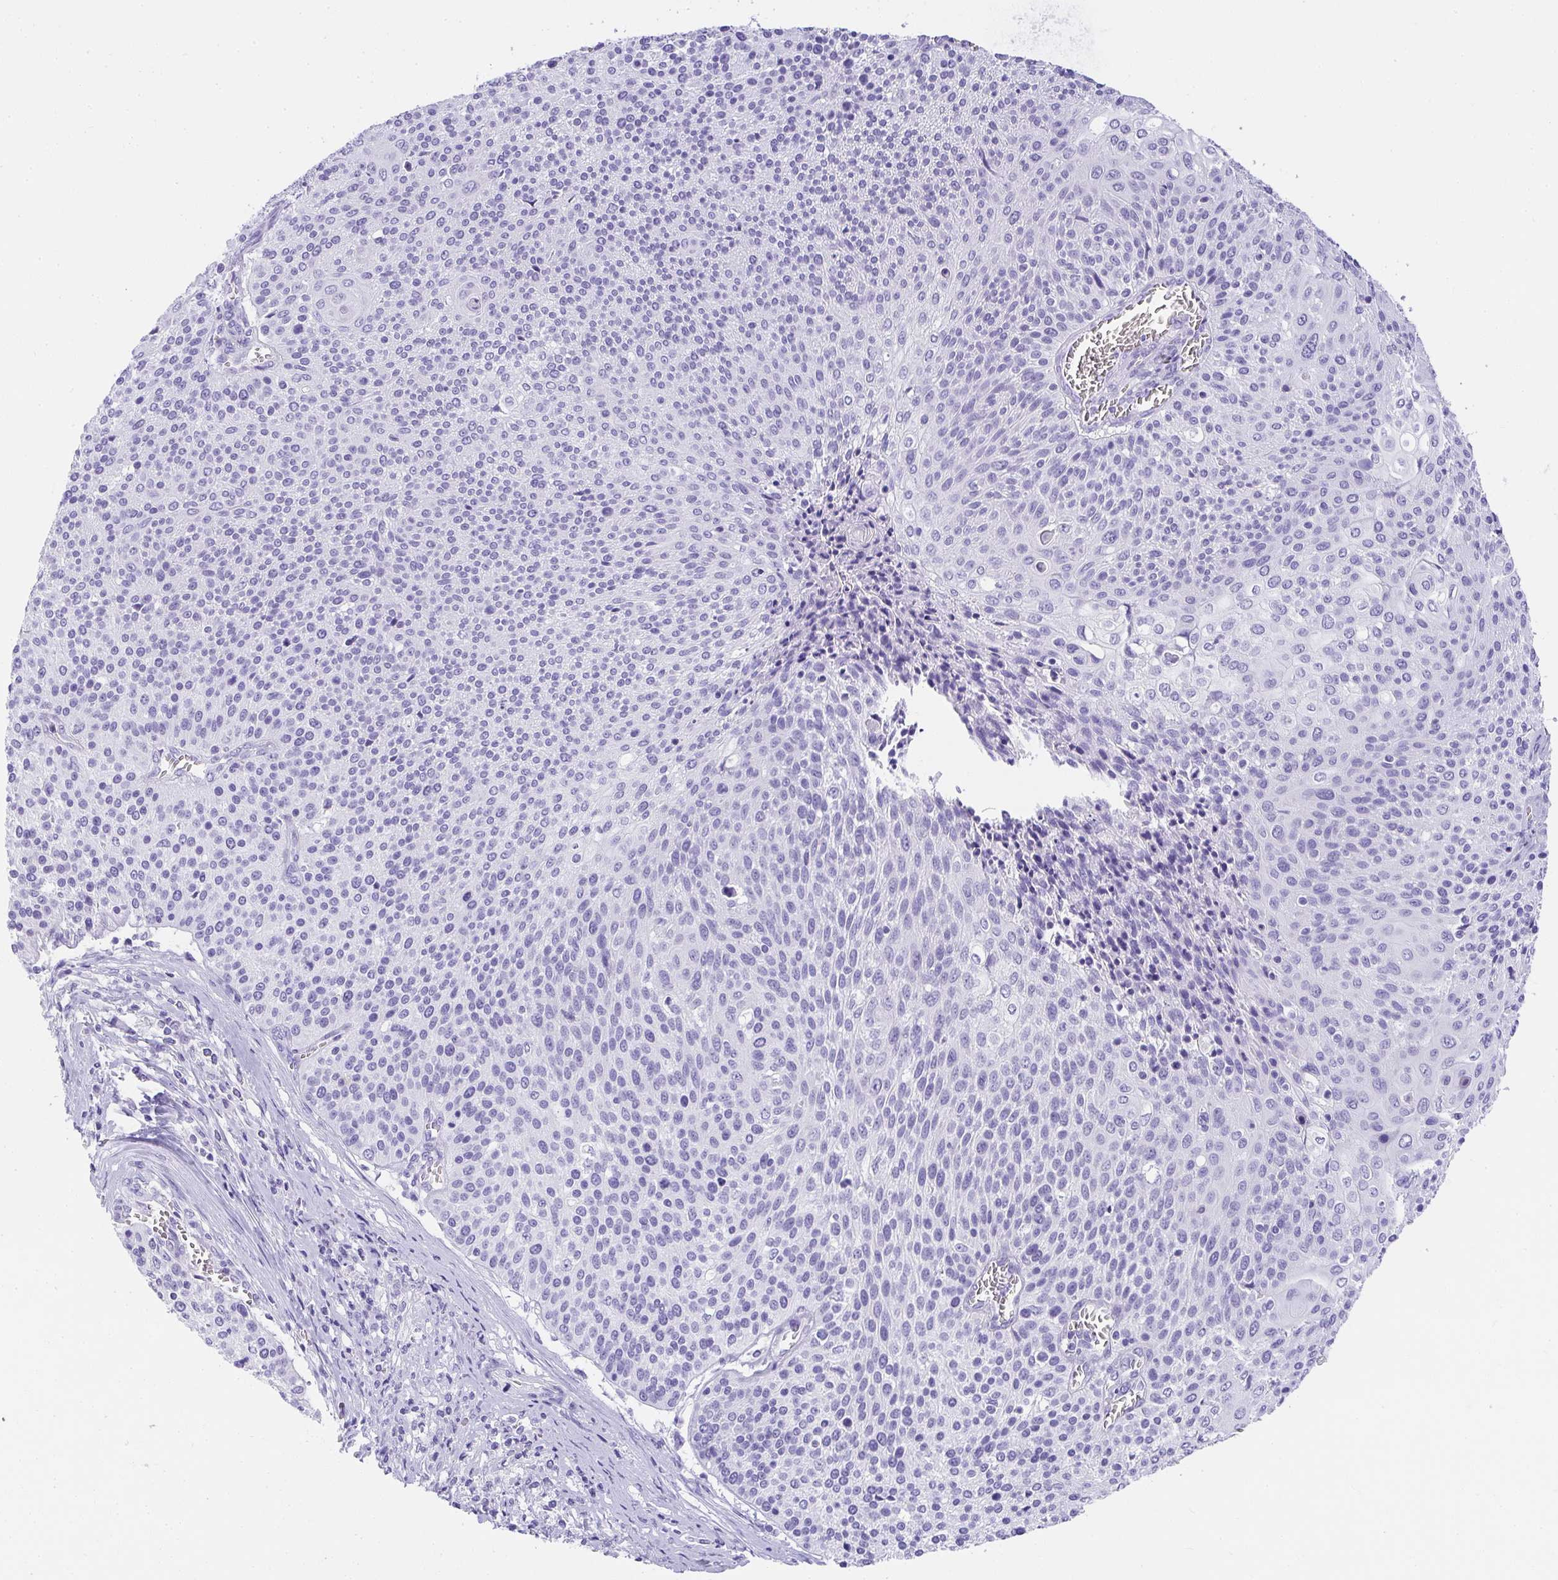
{"staining": {"intensity": "negative", "quantity": "none", "location": "none"}, "tissue": "cervical cancer", "cell_type": "Tumor cells", "image_type": "cancer", "snomed": [{"axis": "morphology", "description": "Squamous cell carcinoma, NOS"}, {"axis": "topography", "description": "Cervix"}], "caption": "There is no significant expression in tumor cells of cervical cancer.", "gene": "AVIL", "patient": {"sex": "female", "age": 31}}